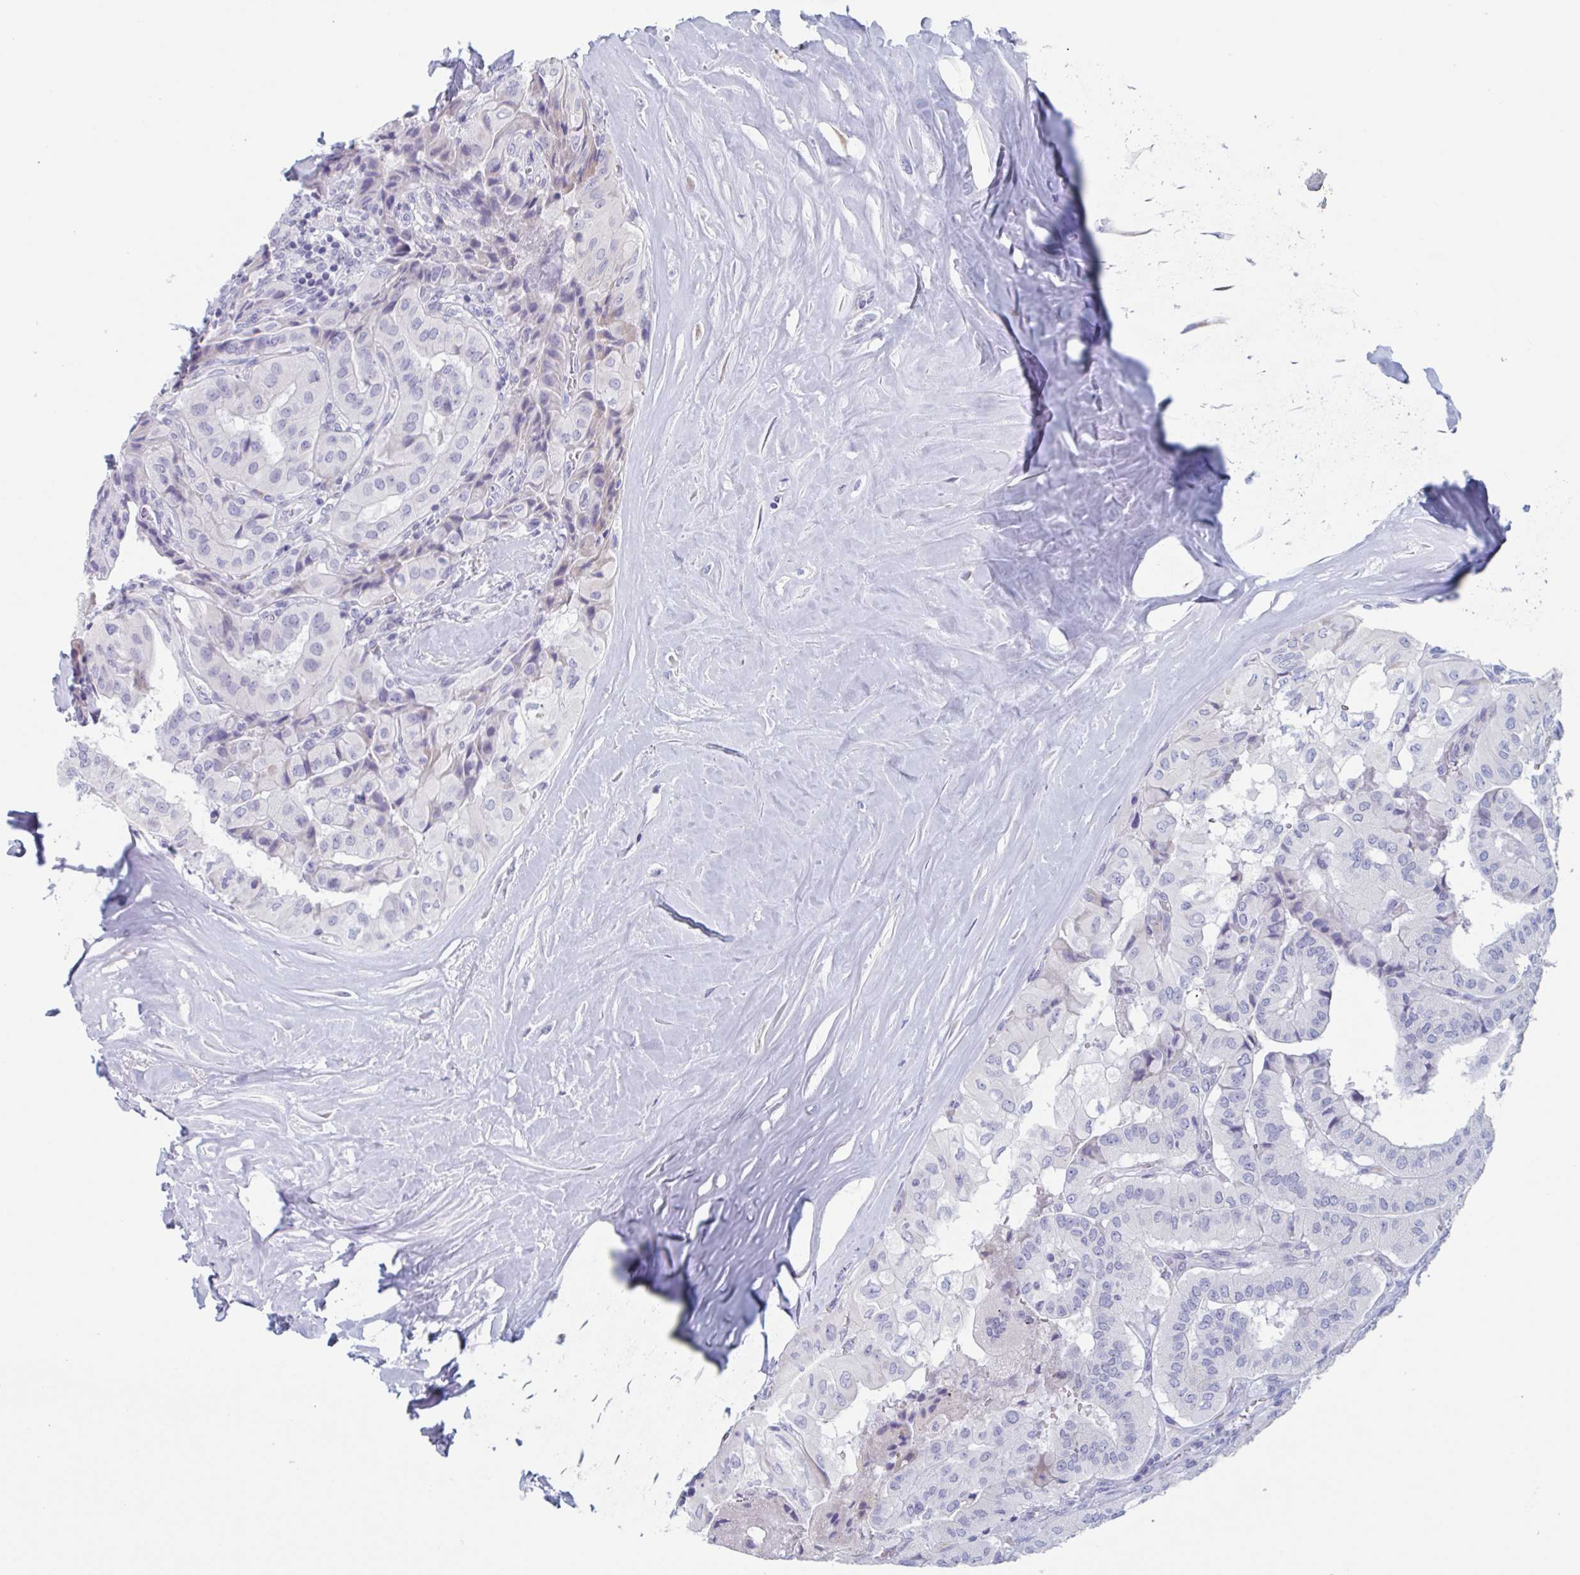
{"staining": {"intensity": "negative", "quantity": "none", "location": "none"}, "tissue": "thyroid cancer", "cell_type": "Tumor cells", "image_type": "cancer", "snomed": [{"axis": "morphology", "description": "Normal tissue, NOS"}, {"axis": "morphology", "description": "Papillary adenocarcinoma, NOS"}, {"axis": "topography", "description": "Thyroid gland"}], "caption": "Tumor cells are negative for protein expression in human thyroid cancer (papillary adenocarcinoma).", "gene": "HSD11B2", "patient": {"sex": "female", "age": 59}}